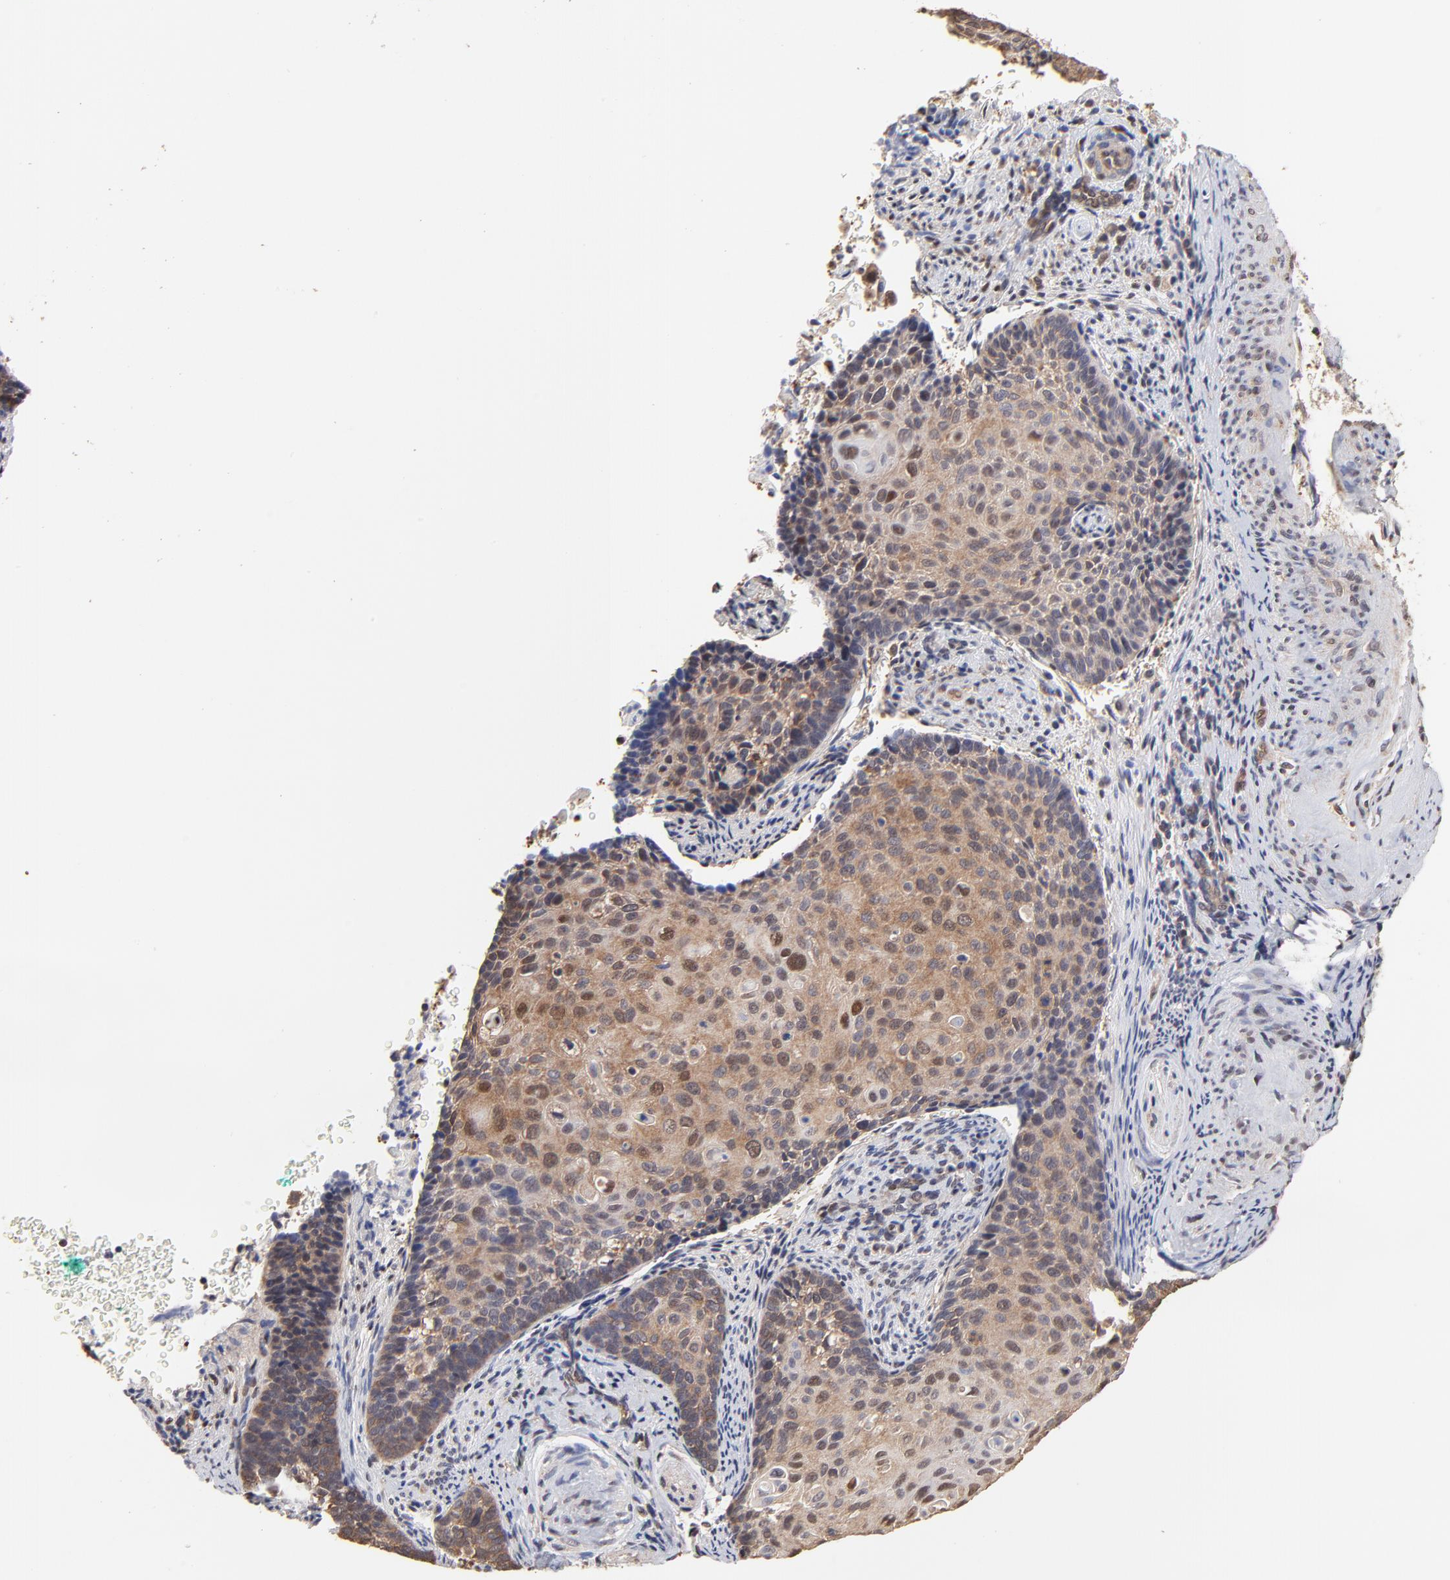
{"staining": {"intensity": "weak", "quantity": ">75%", "location": "cytoplasmic/membranous"}, "tissue": "cervical cancer", "cell_type": "Tumor cells", "image_type": "cancer", "snomed": [{"axis": "morphology", "description": "Squamous cell carcinoma, NOS"}, {"axis": "topography", "description": "Cervix"}], "caption": "IHC (DAB) staining of cervical cancer exhibits weak cytoplasmic/membranous protein expression in about >75% of tumor cells. The staining is performed using DAB brown chromogen to label protein expression. The nuclei are counter-stained blue using hematoxylin.", "gene": "CCT2", "patient": {"sex": "female", "age": 33}}